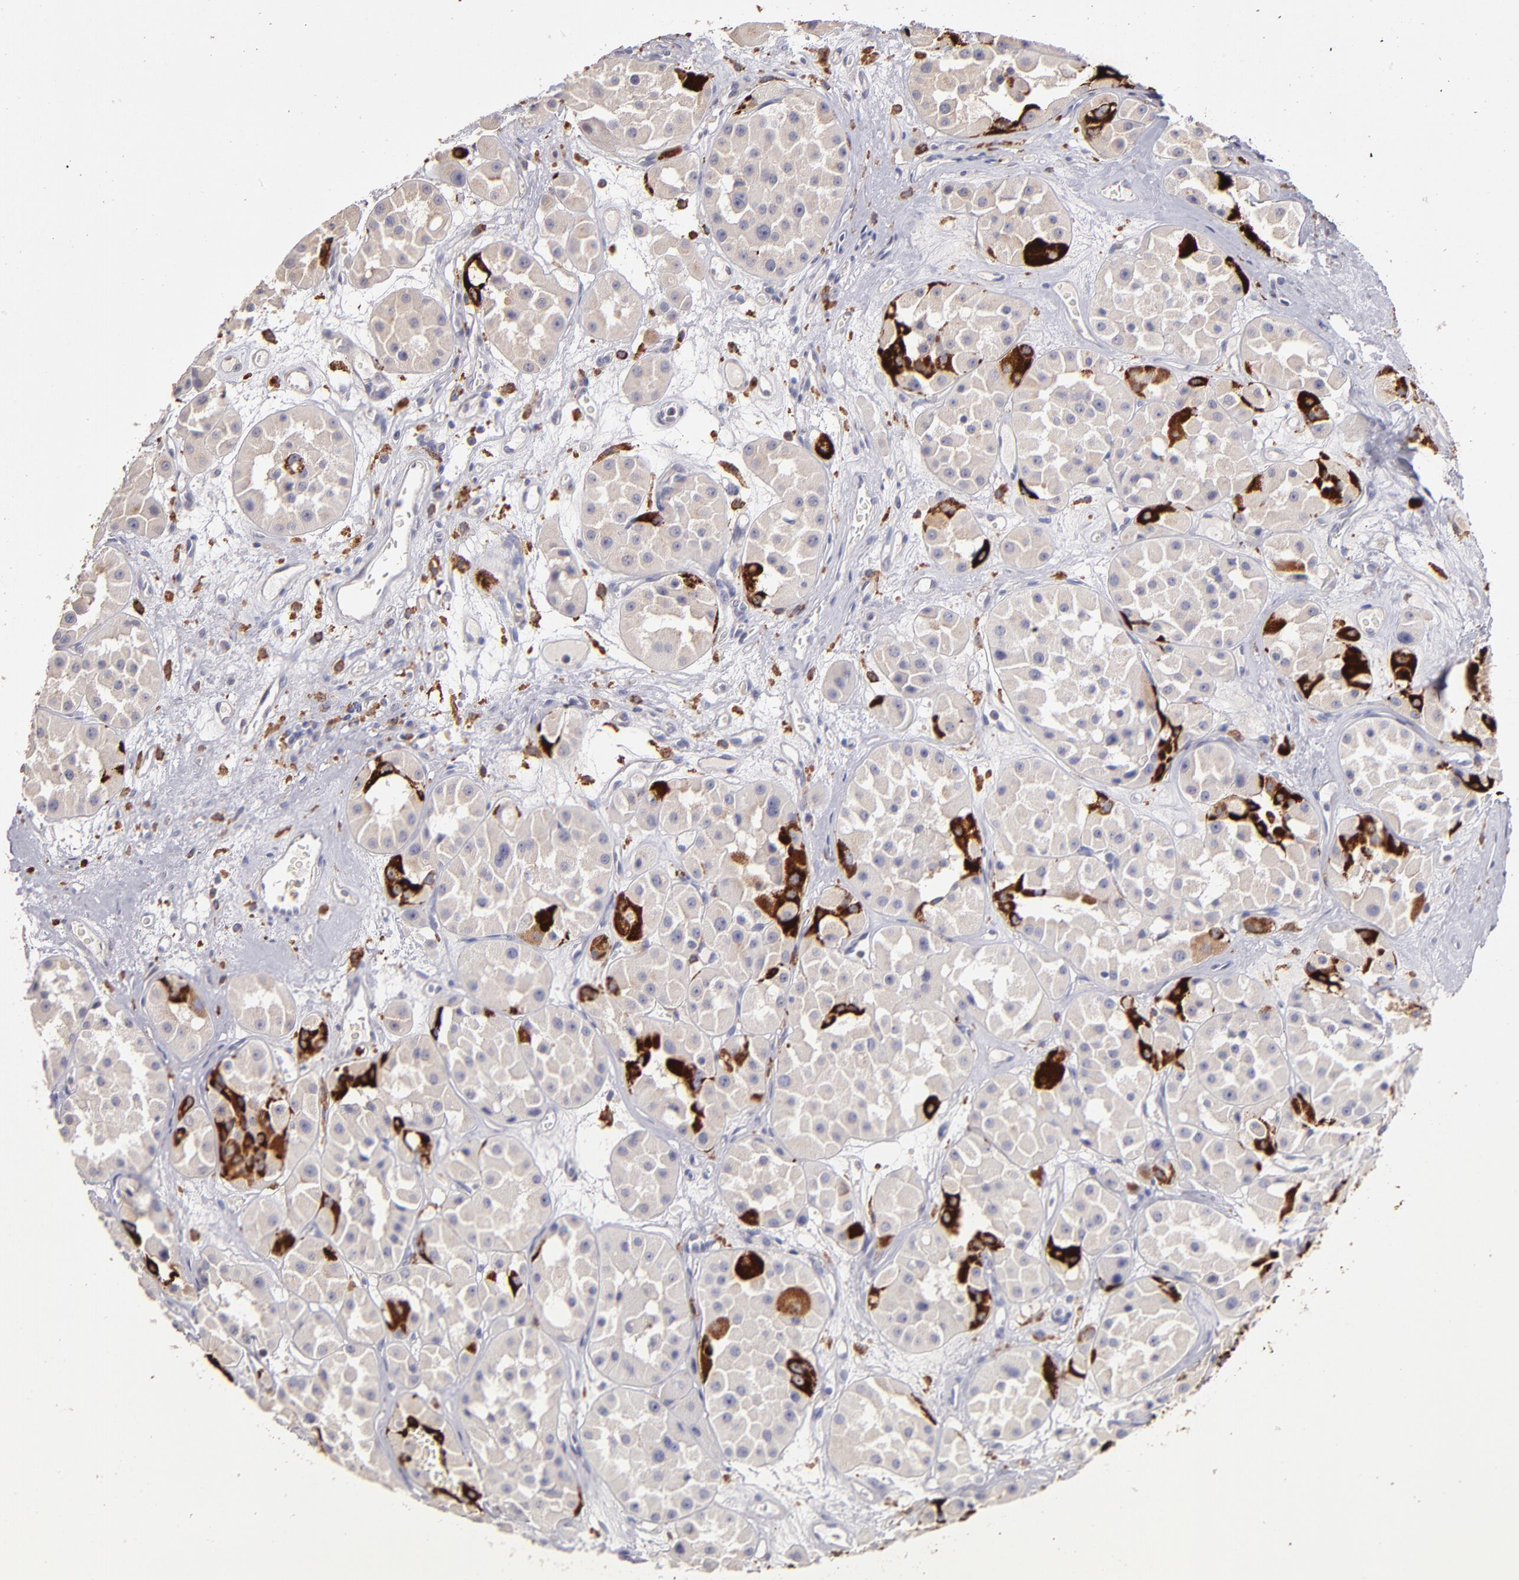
{"staining": {"intensity": "strong", "quantity": "<25%", "location": "cytoplasmic/membranous"}, "tissue": "renal cancer", "cell_type": "Tumor cells", "image_type": "cancer", "snomed": [{"axis": "morphology", "description": "Adenocarcinoma, uncertain malignant potential"}, {"axis": "topography", "description": "Kidney"}], "caption": "A brown stain highlights strong cytoplasmic/membranous expression of a protein in adenocarcinoma,  uncertain malignant potential (renal) tumor cells. Nuclei are stained in blue.", "gene": "GLDC", "patient": {"sex": "male", "age": 63}}